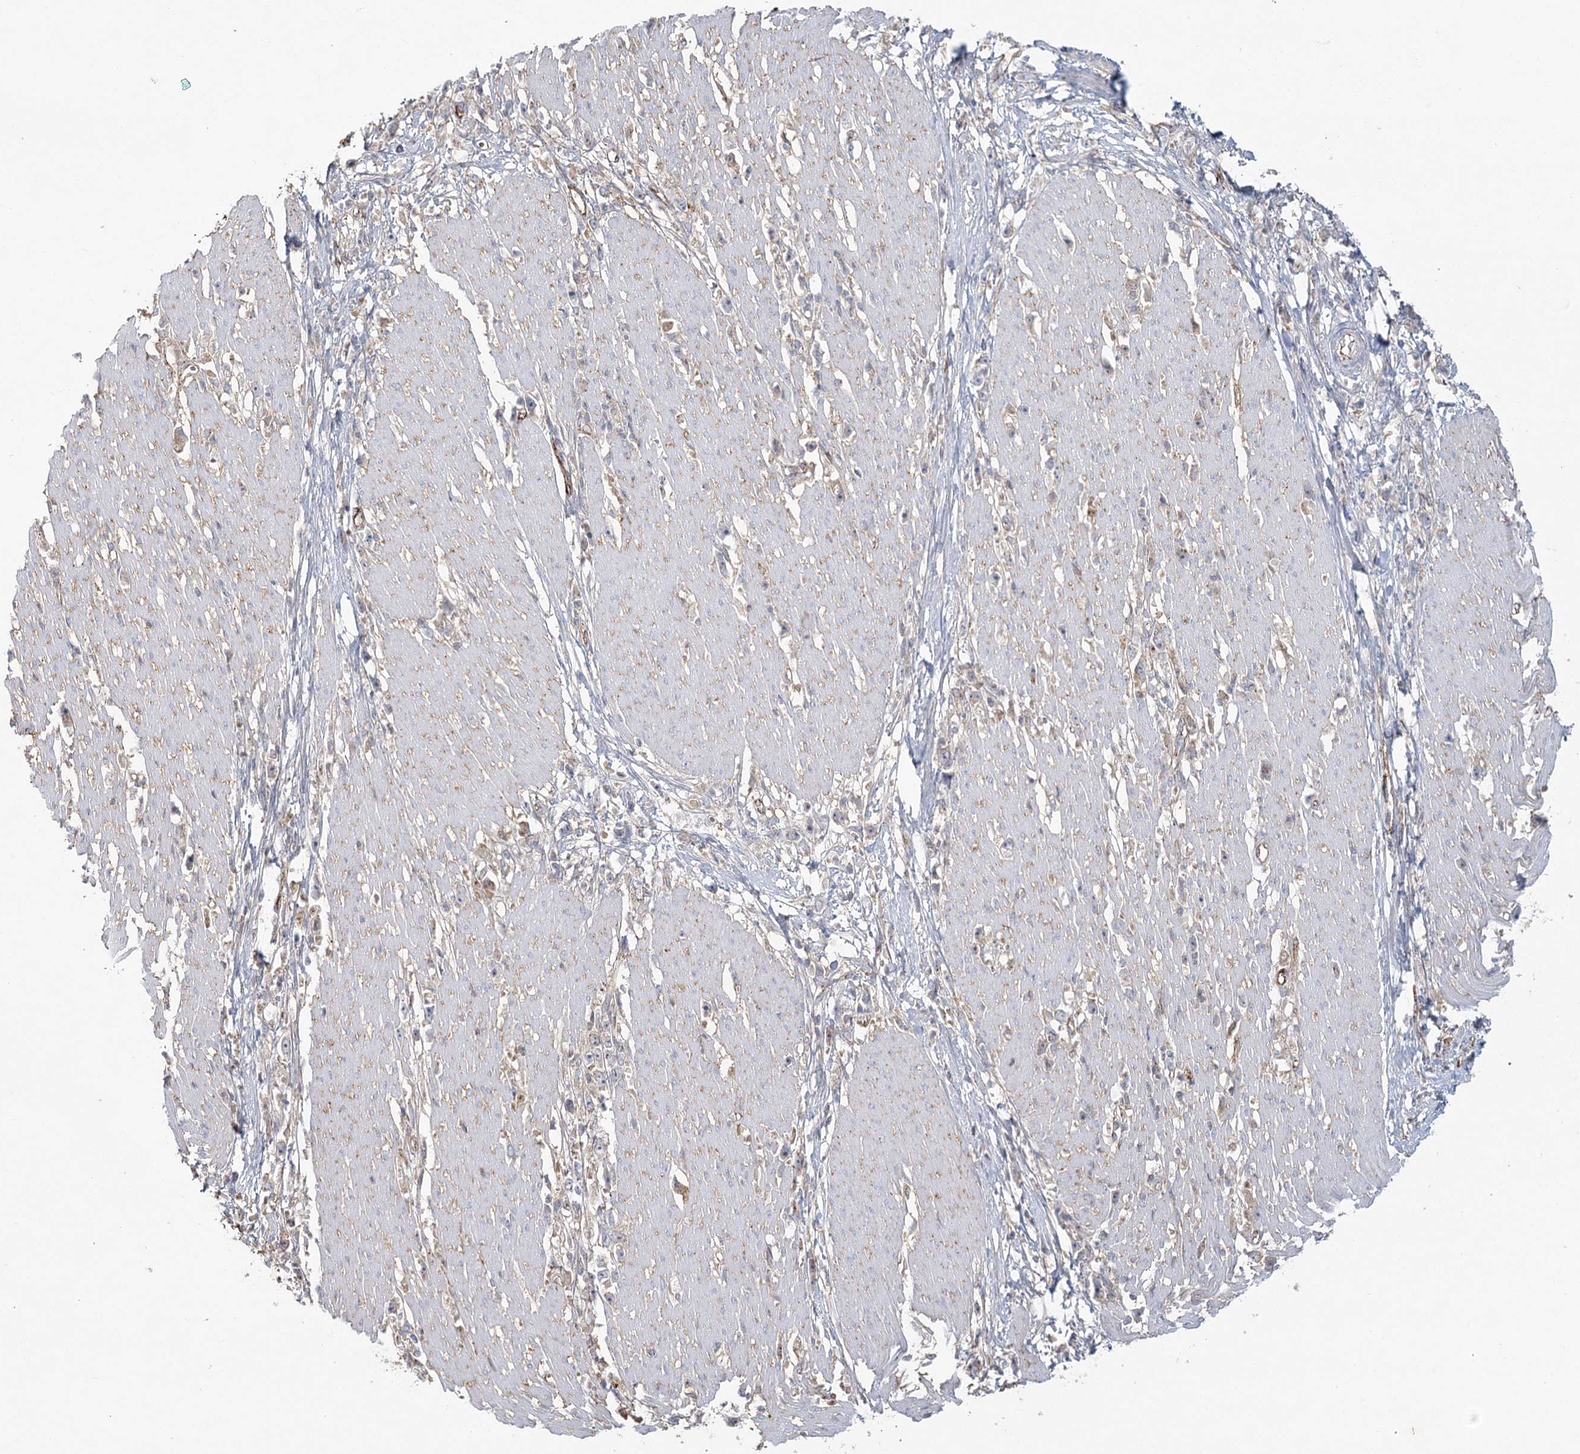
{"staining": {"intensity": "negative", "quantity": "none", "location": "none"}, "tissue": "stomach cancer", "cell_type": "Tumor cells", "image_type": "cancer", "snomed": [{"axis": "morphology", "description": "Adenocarcinoma, NOS"}, {"axis": "topography", "description": "Stomach"}], "caption": "A high-resolution photomicrograph shows immunohistochemistry (IHC) staining of stomach adenocarcinoma, which shows no significant positivity in tumor cells.", "gene": "KBTBD4", "patient": {"sex": "female", "age": 59}}